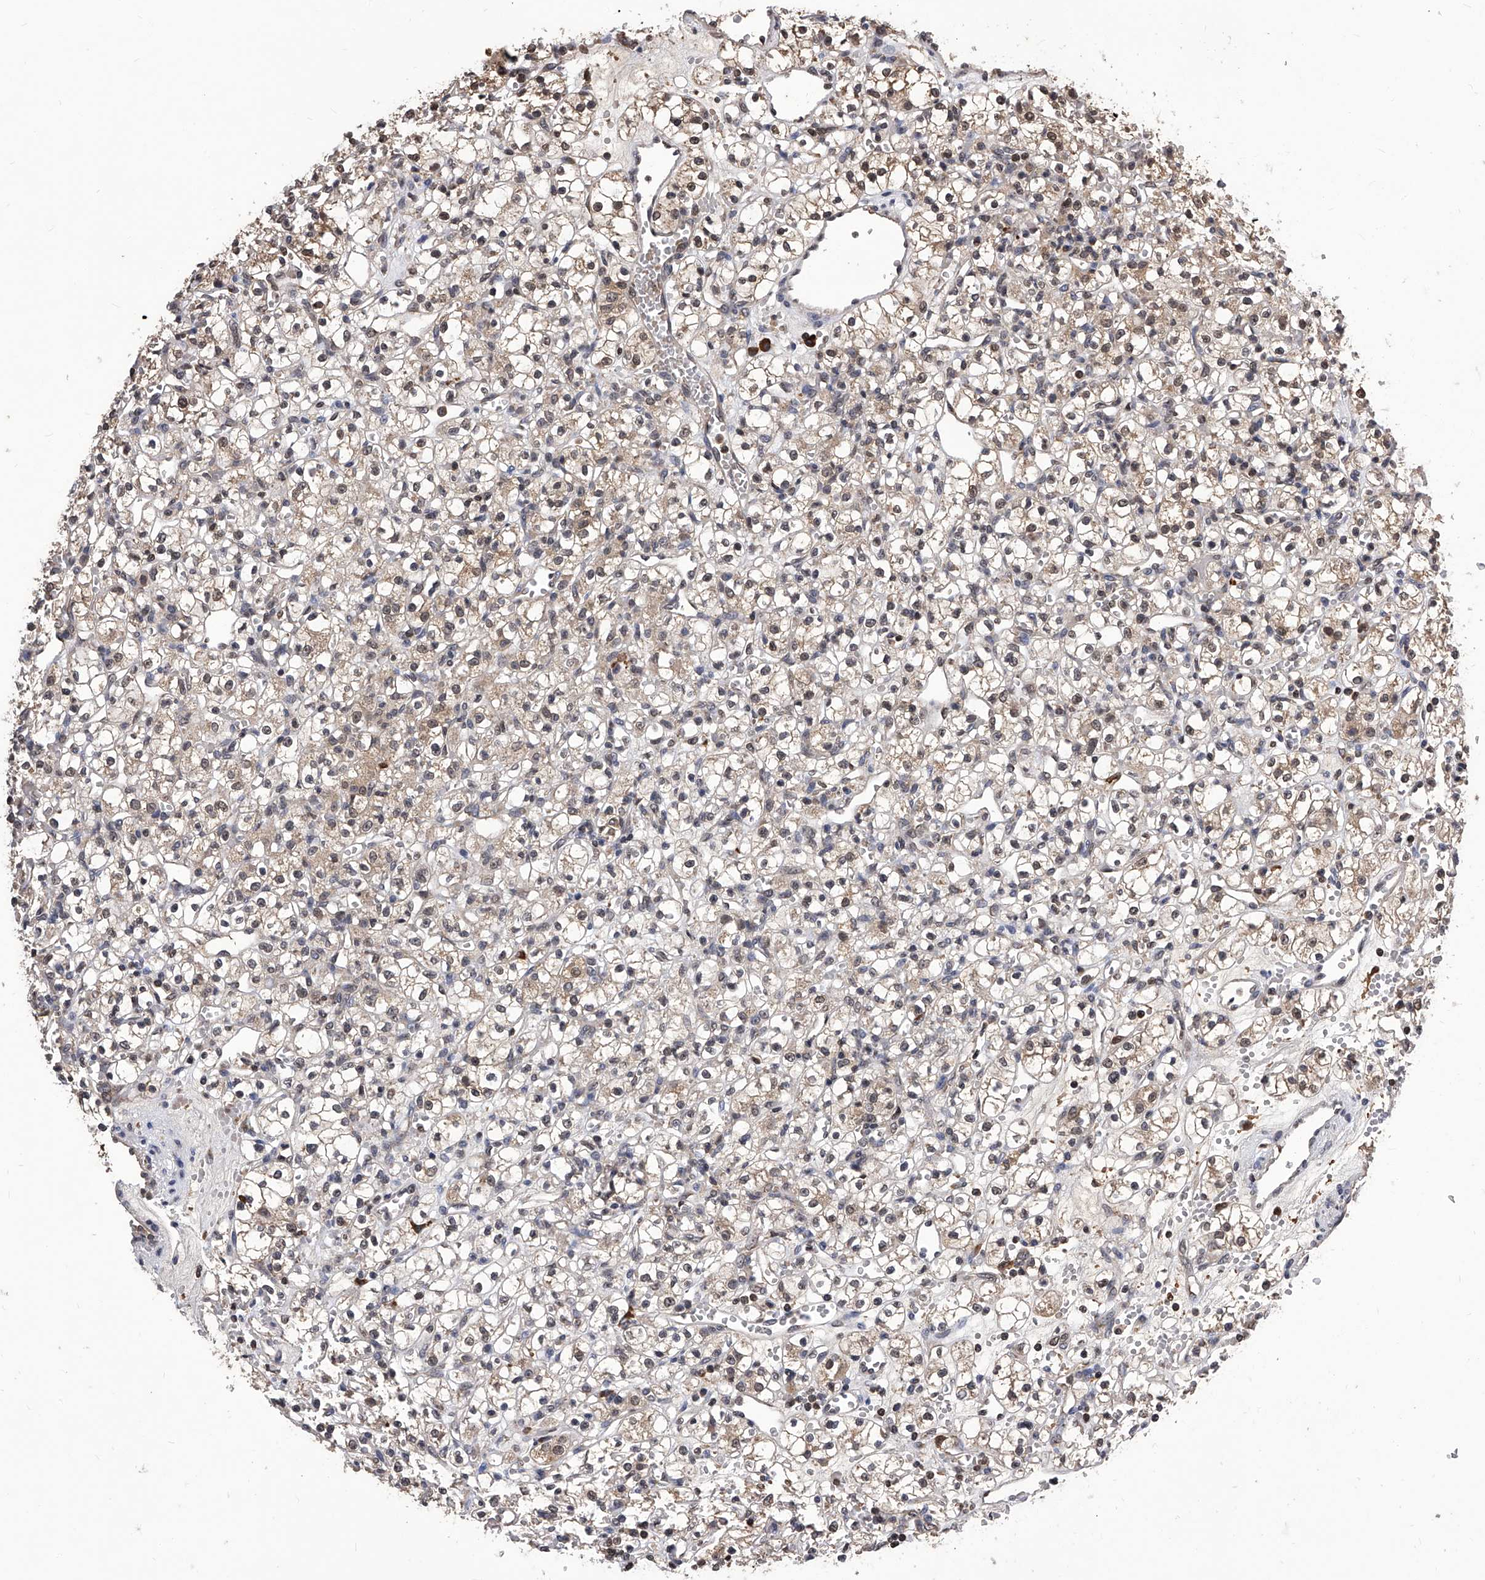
{"staining": {"intensity": "weak", "quantity": ">75%", "location": "cytoplasmic/membranous,nuclear"}, "tissue": "renal cancer", "cell_type": "Tumor cells", "image_type": "cancer", "snomed": [{"axis": "morphology", "description": "Adenocarcinoma, NOS"}, {"axis": "topography", "description": "Kidney"}], "caption": "A low amount of weak cytoplasmic/membranous and nuclear positivity is seen in approximately >75% of tumor cells in renal cancer (adenocarcinoma) tissue. The staining was performed using DAB (3,3'-diaminobenzidine), with brown indicating positive protein expression. Nuclei are stained blue with hematoxylin.", "gene": "ID1", "patient": {"sex": "female", "age": 59}}